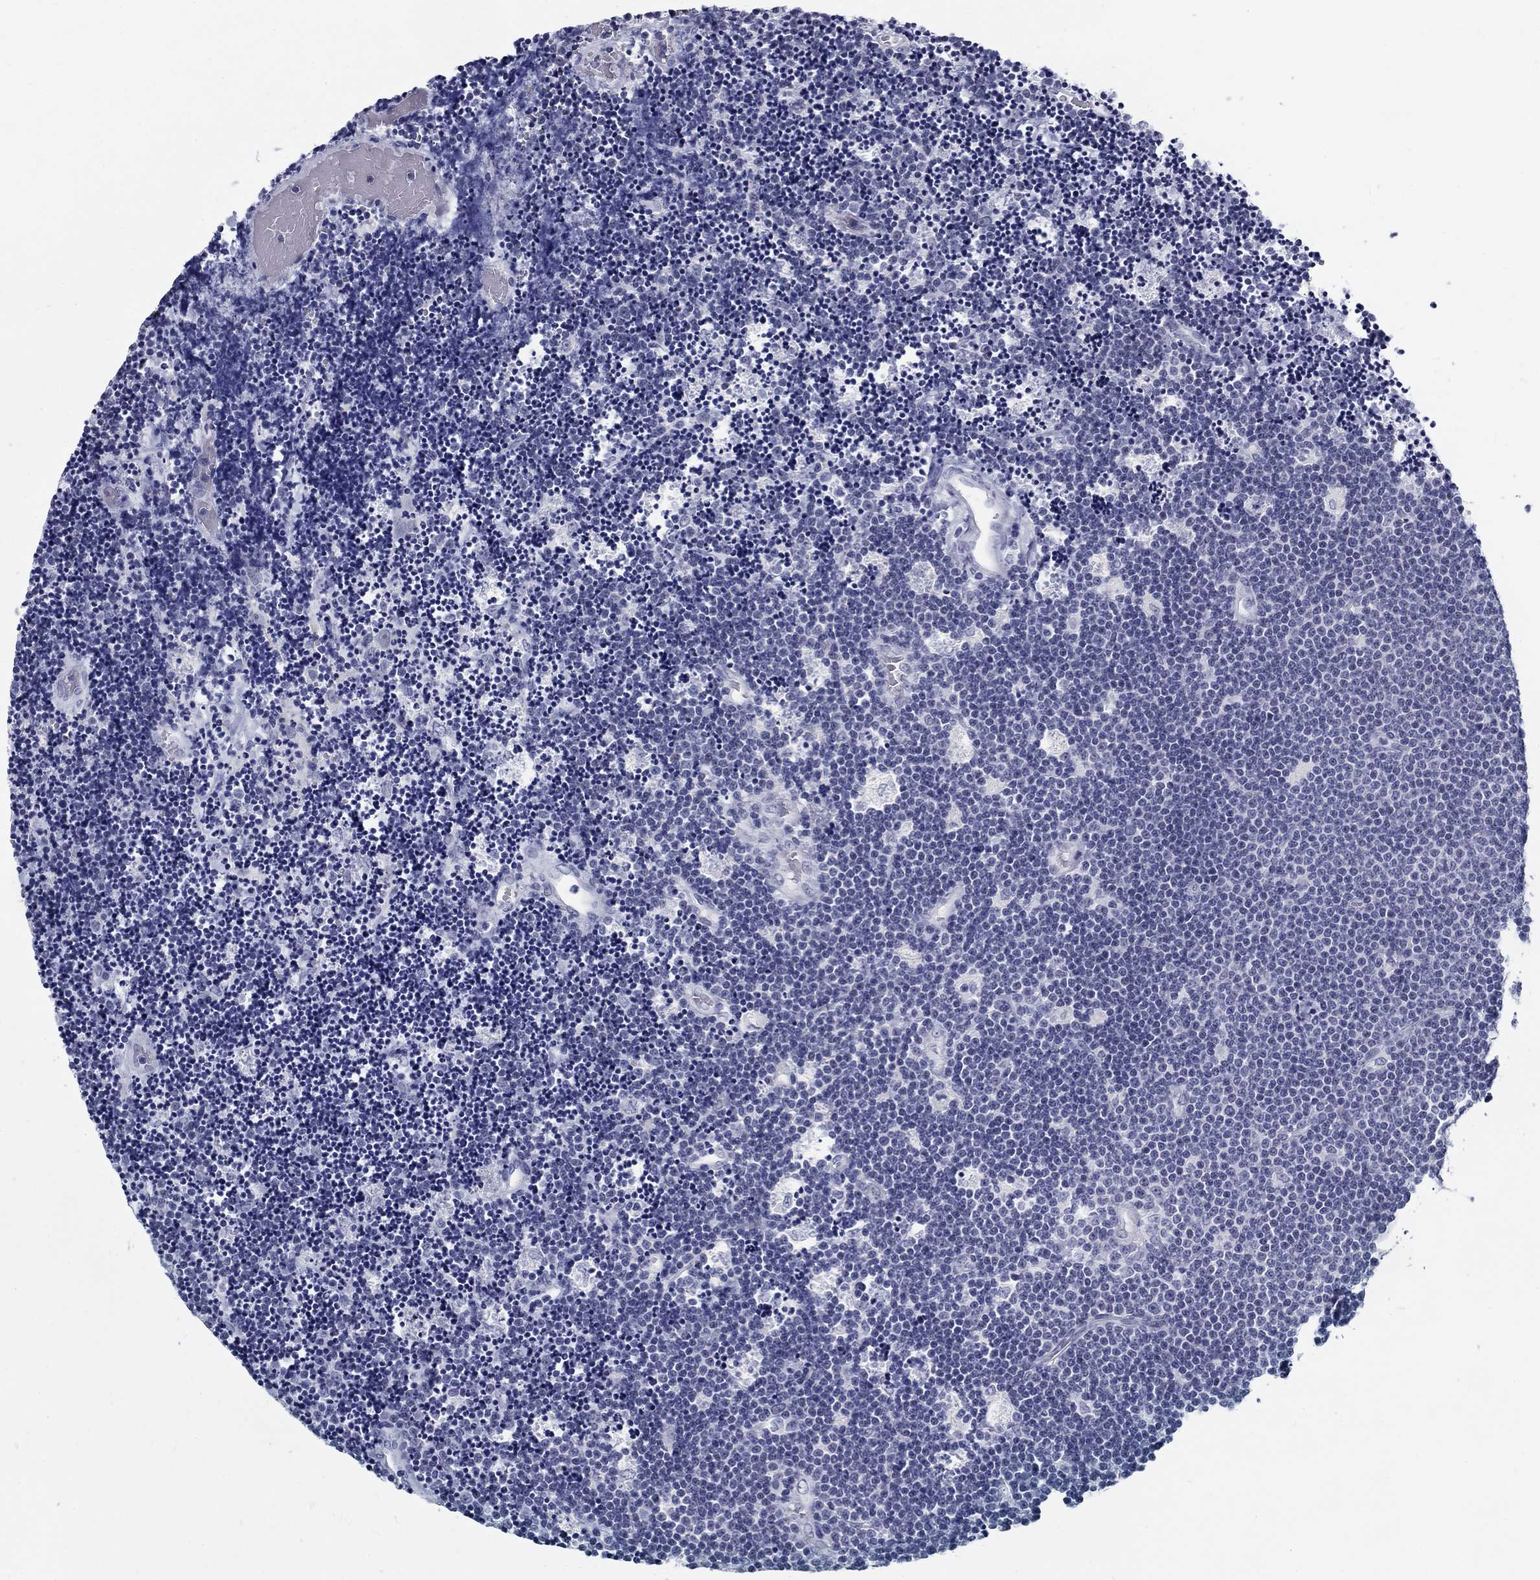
{"staining": {"intensity": "negative", "quantity": "none", "location": "none"}, "tissue": "lymphoma", "cell_type": "Tumor cells", "image_type": "cancer", "snomed": [{"axis": "morphology", "description": "Malignant lymphoma, non-Hodgkin's type, Low grade"}, {"axis": "topography", "description": "Brain"}], "caption": "An IHC image of low-grade malignant lymphoma, non-Hodgkin's type is shown. There is no staining in tumor cells of low-grade malignant lymphoma, non-Hodgkin's type. Nuclei are stained in blue.", "gene": "C4orf19", "patient": {"sex": "female", "age": 66}}